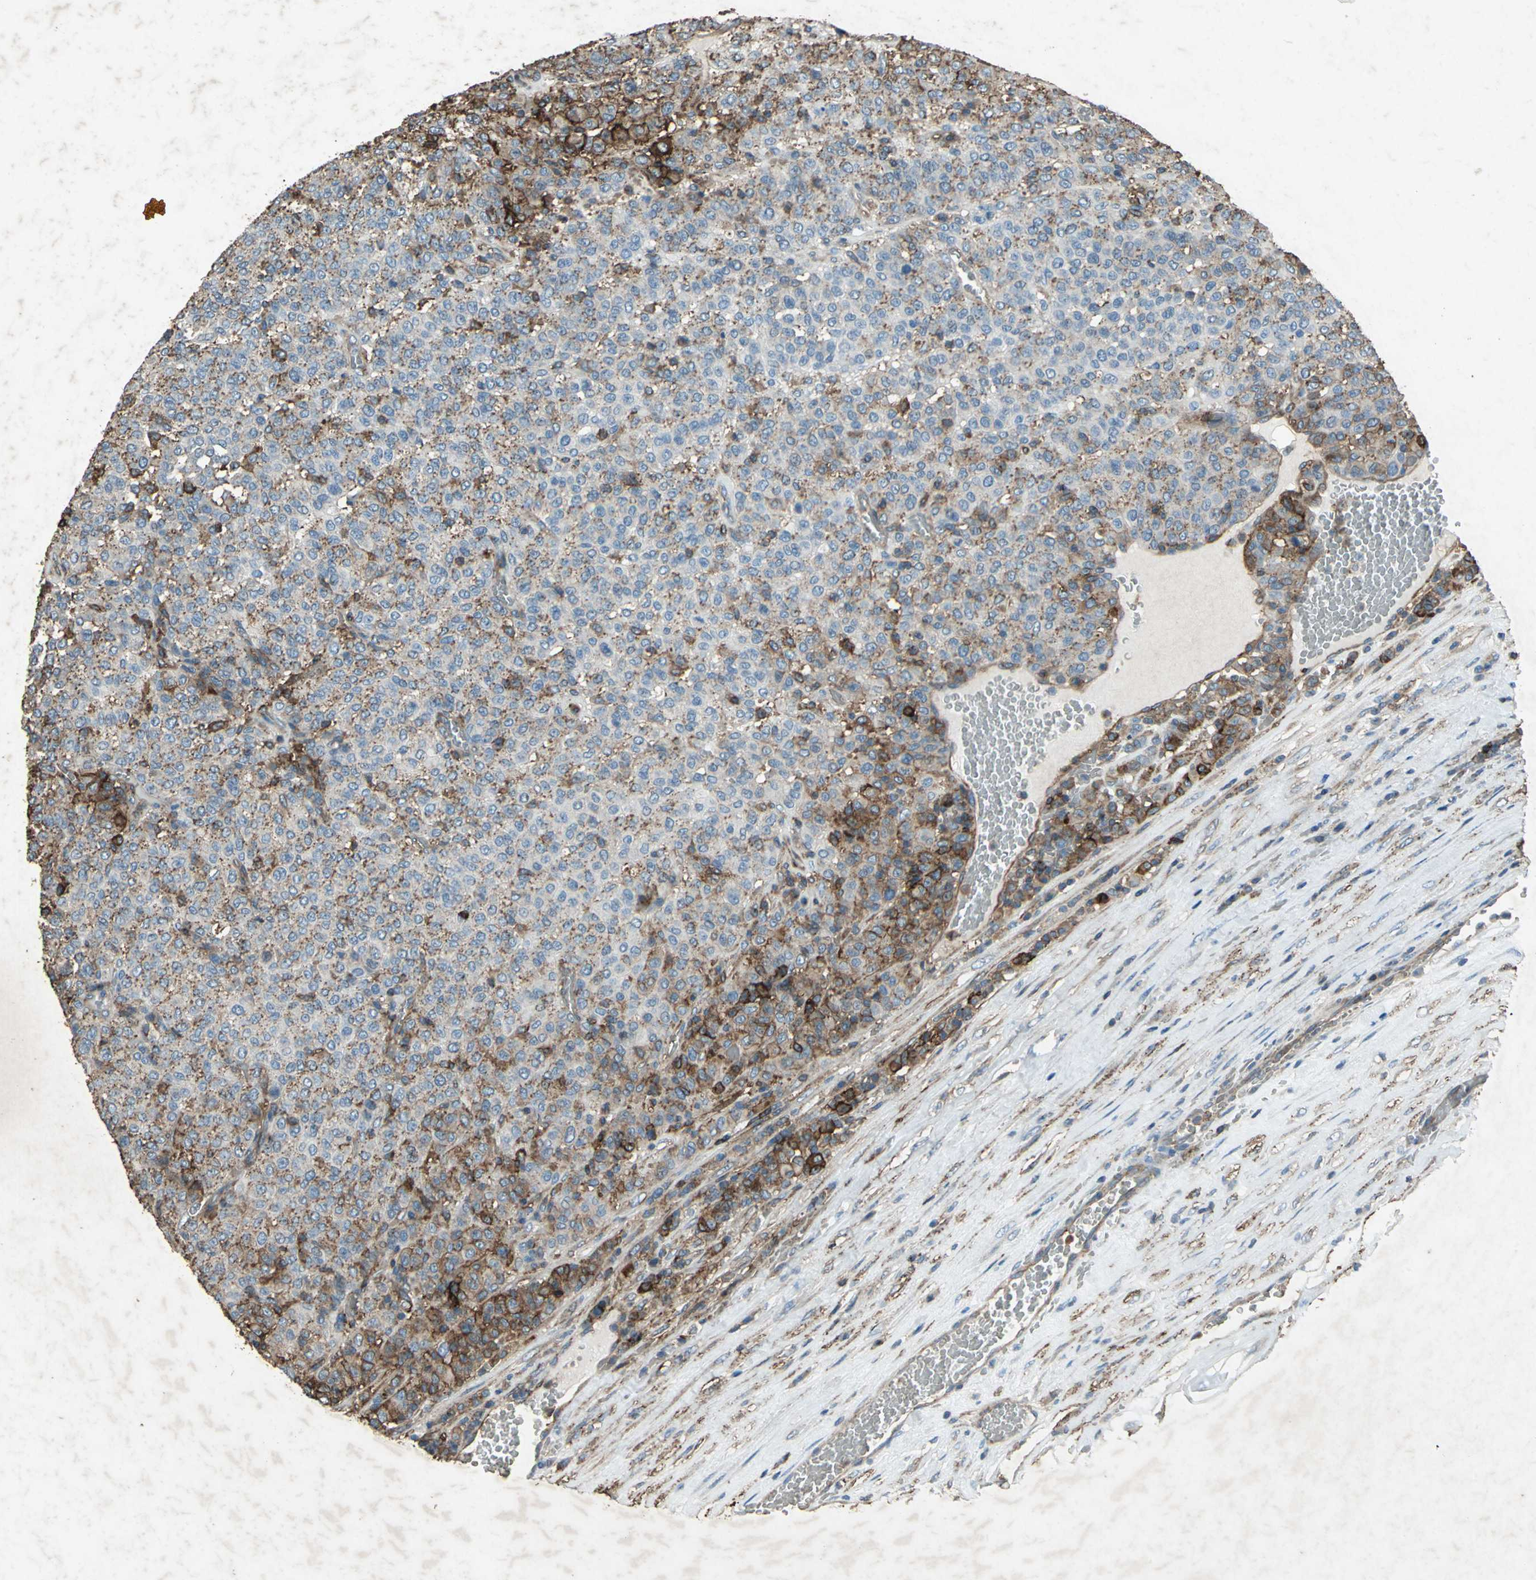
{"staining": {"intensity": "moderate", "quantity": "25%-75%", "location": "cytoplasmic/membranous"}, "tissue": "melanoma", "cell_type": "Tumor cells", "image_type": "cancer", "snomed": [{"axis": "morphology", "description": "Malignant melanoma, Metastatic site"}, {"axis": "topography", "description": "Pancreas"}], "caption": "The image shows immunohistochemical staining of malignant melanoma (metastatic site). There is moderate cytoplasmic/membranous expression is present in approximately 25%-75% of tumor cells.", "gene": "CCR6", "patient": {"sex": "female", "age": 30}}